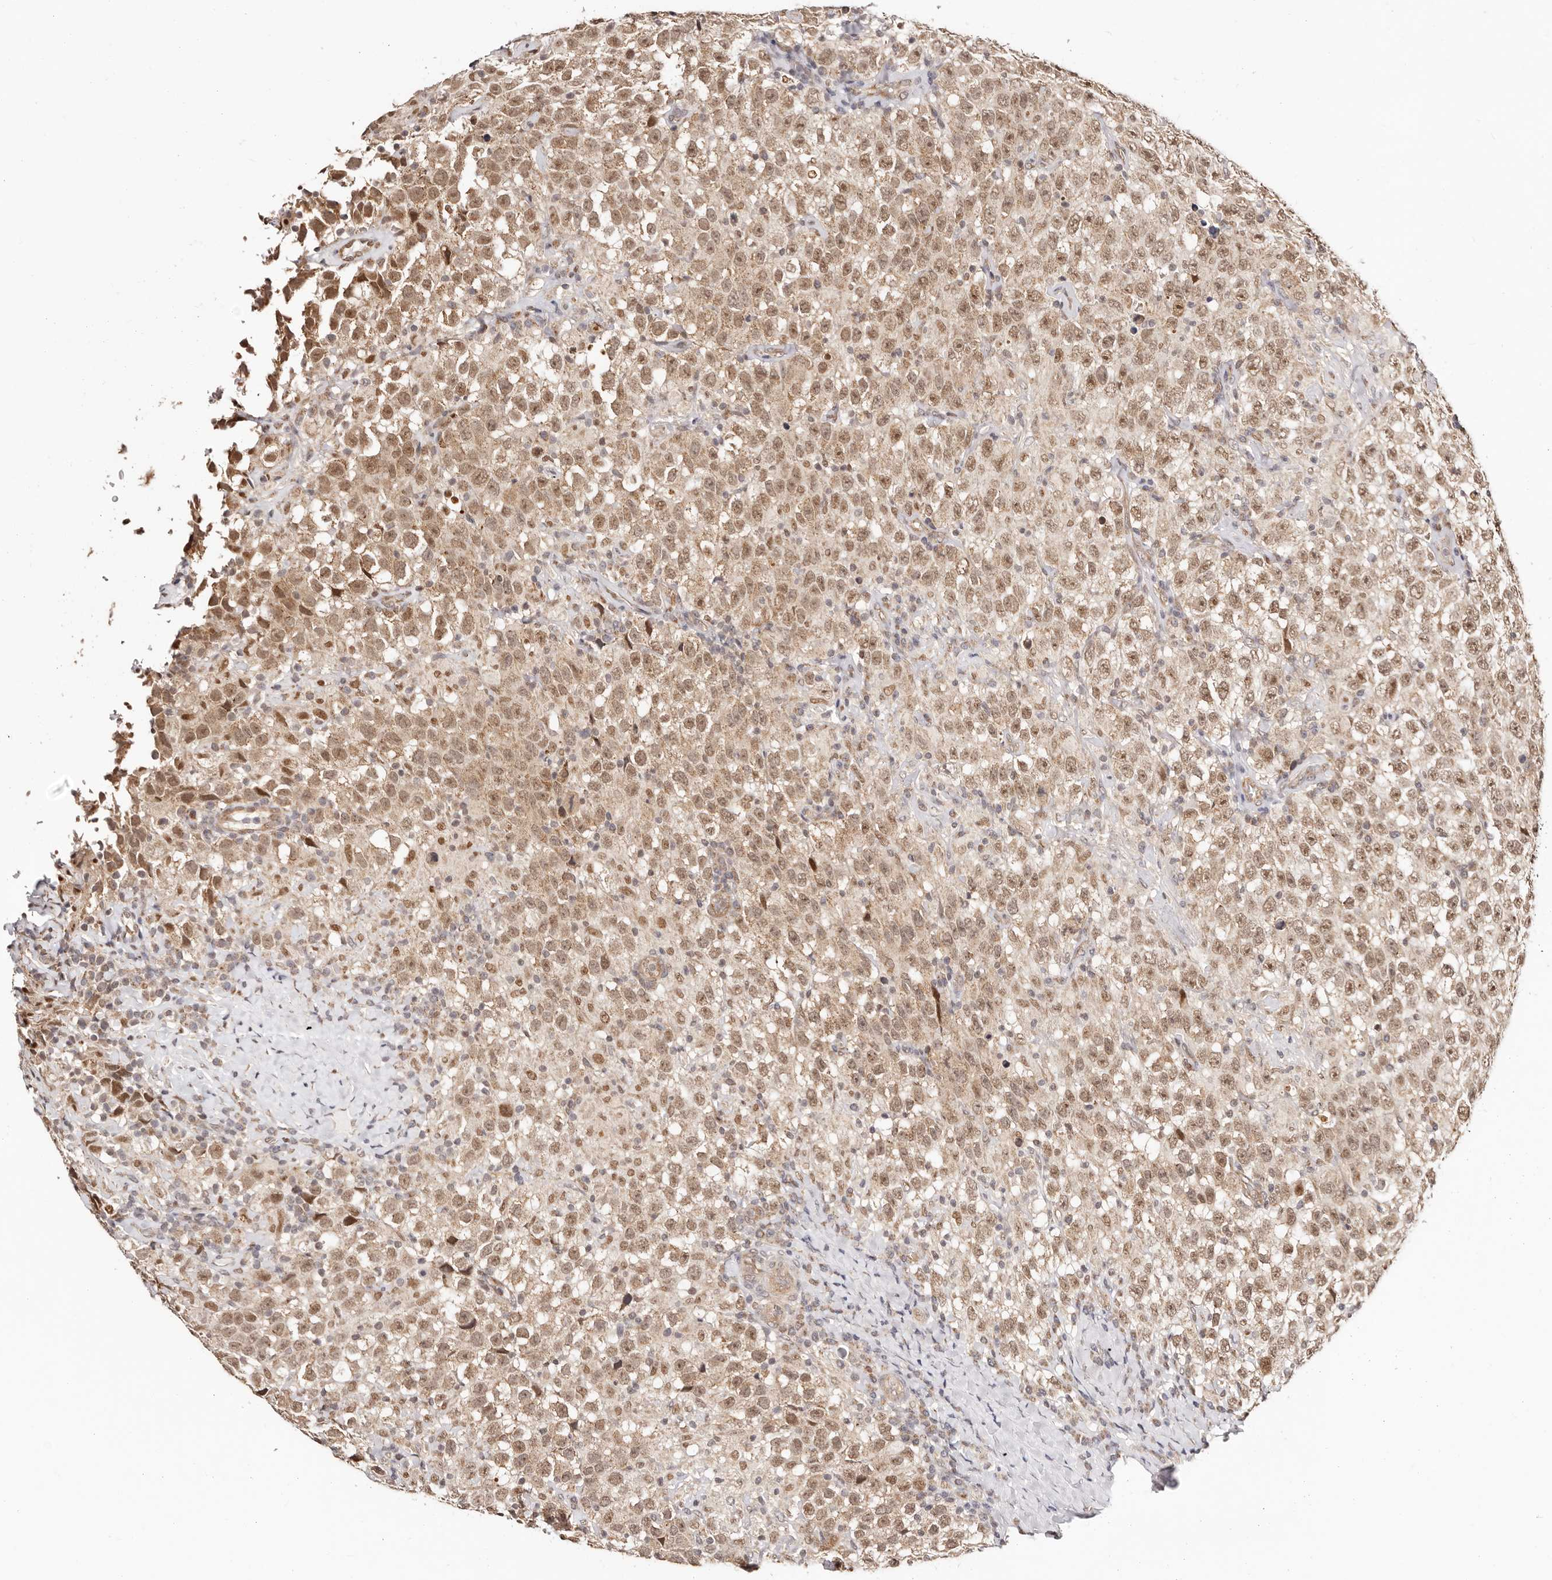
{"staining": {"intensity": "moderate", "quantity": ">75%", "location": "nuclear"}, "tissue": "testis cancer", "cell_type": "Tumor cells", "image_type": "cancer", "snomed": [{"axis": "morphology", "description": "Seminoma, NOS"}, {"axis": "topography", "description": "Testis"}], "caption": "A histopathology image of seminoma (testis) stained for a protein demonstrates moderate nuclear brown staining in tumor cells.", "gene": "CTNNBL1", "patient": {"sex": "male", "age": 41}}